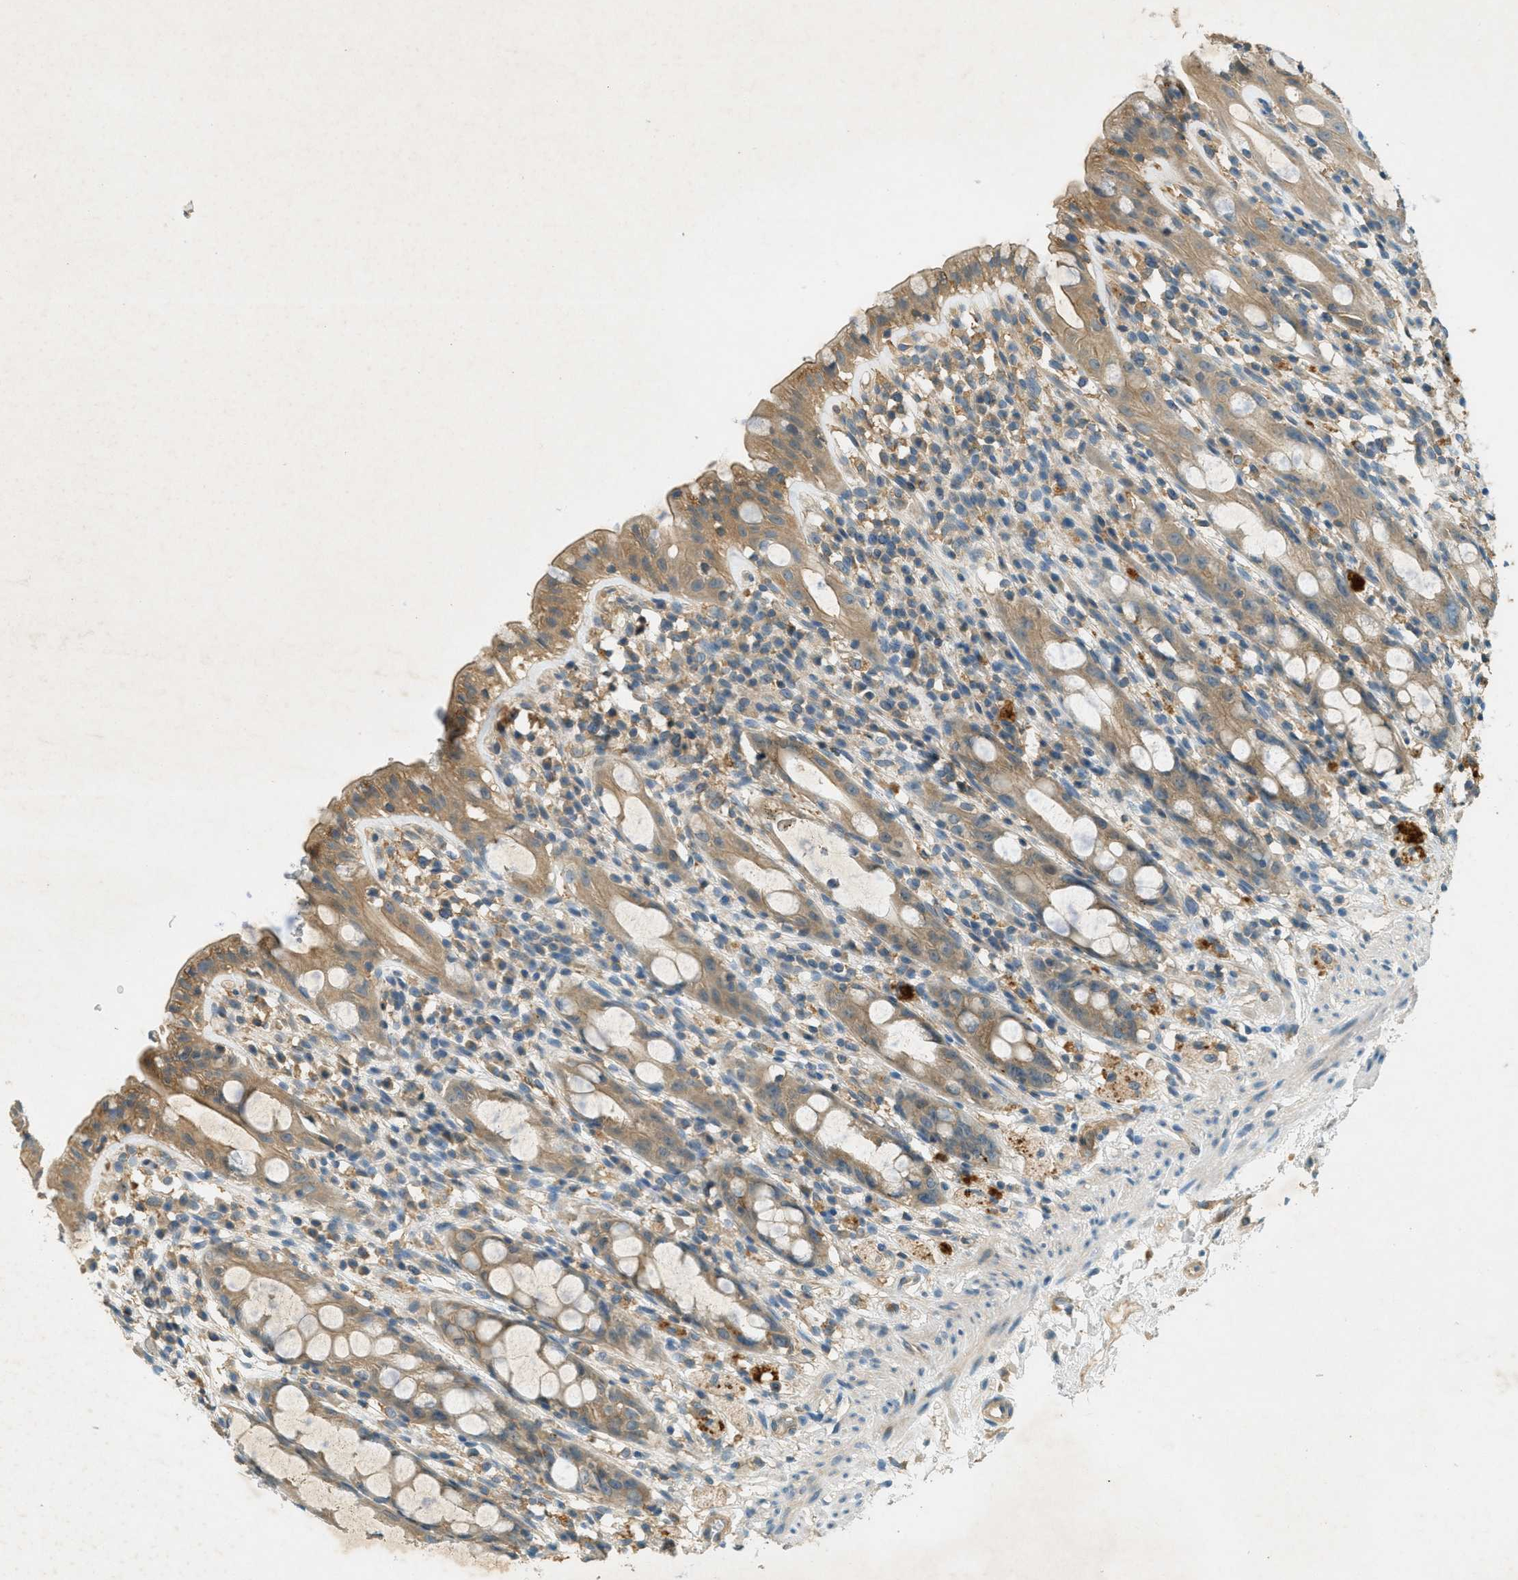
{"staining": {"intensity": "moderate", "quantity": ">75%", "location": "cytoplasmic/membranous"}, "tissue": "rectum", "cell_type": "Glandular cells", "image_type": "normal", "snomed": [{"axis": "morphology", "description": "Normal tissue, NOS"}, {"axis": "topography", "description": "Rectum"}], "caption": "Immunohistochemistry (IHC) micrograph of benign rectum: rectum stained using immunohistochemistry reveals medium levels of moderate protein expression localized specifically in the cytoplasmic/membranous of glandular cells, appearing as a cytoplasmic/membranous brown color.", "gene": "NUDT4B", "patient": {"sex": "male", "age": 44}}